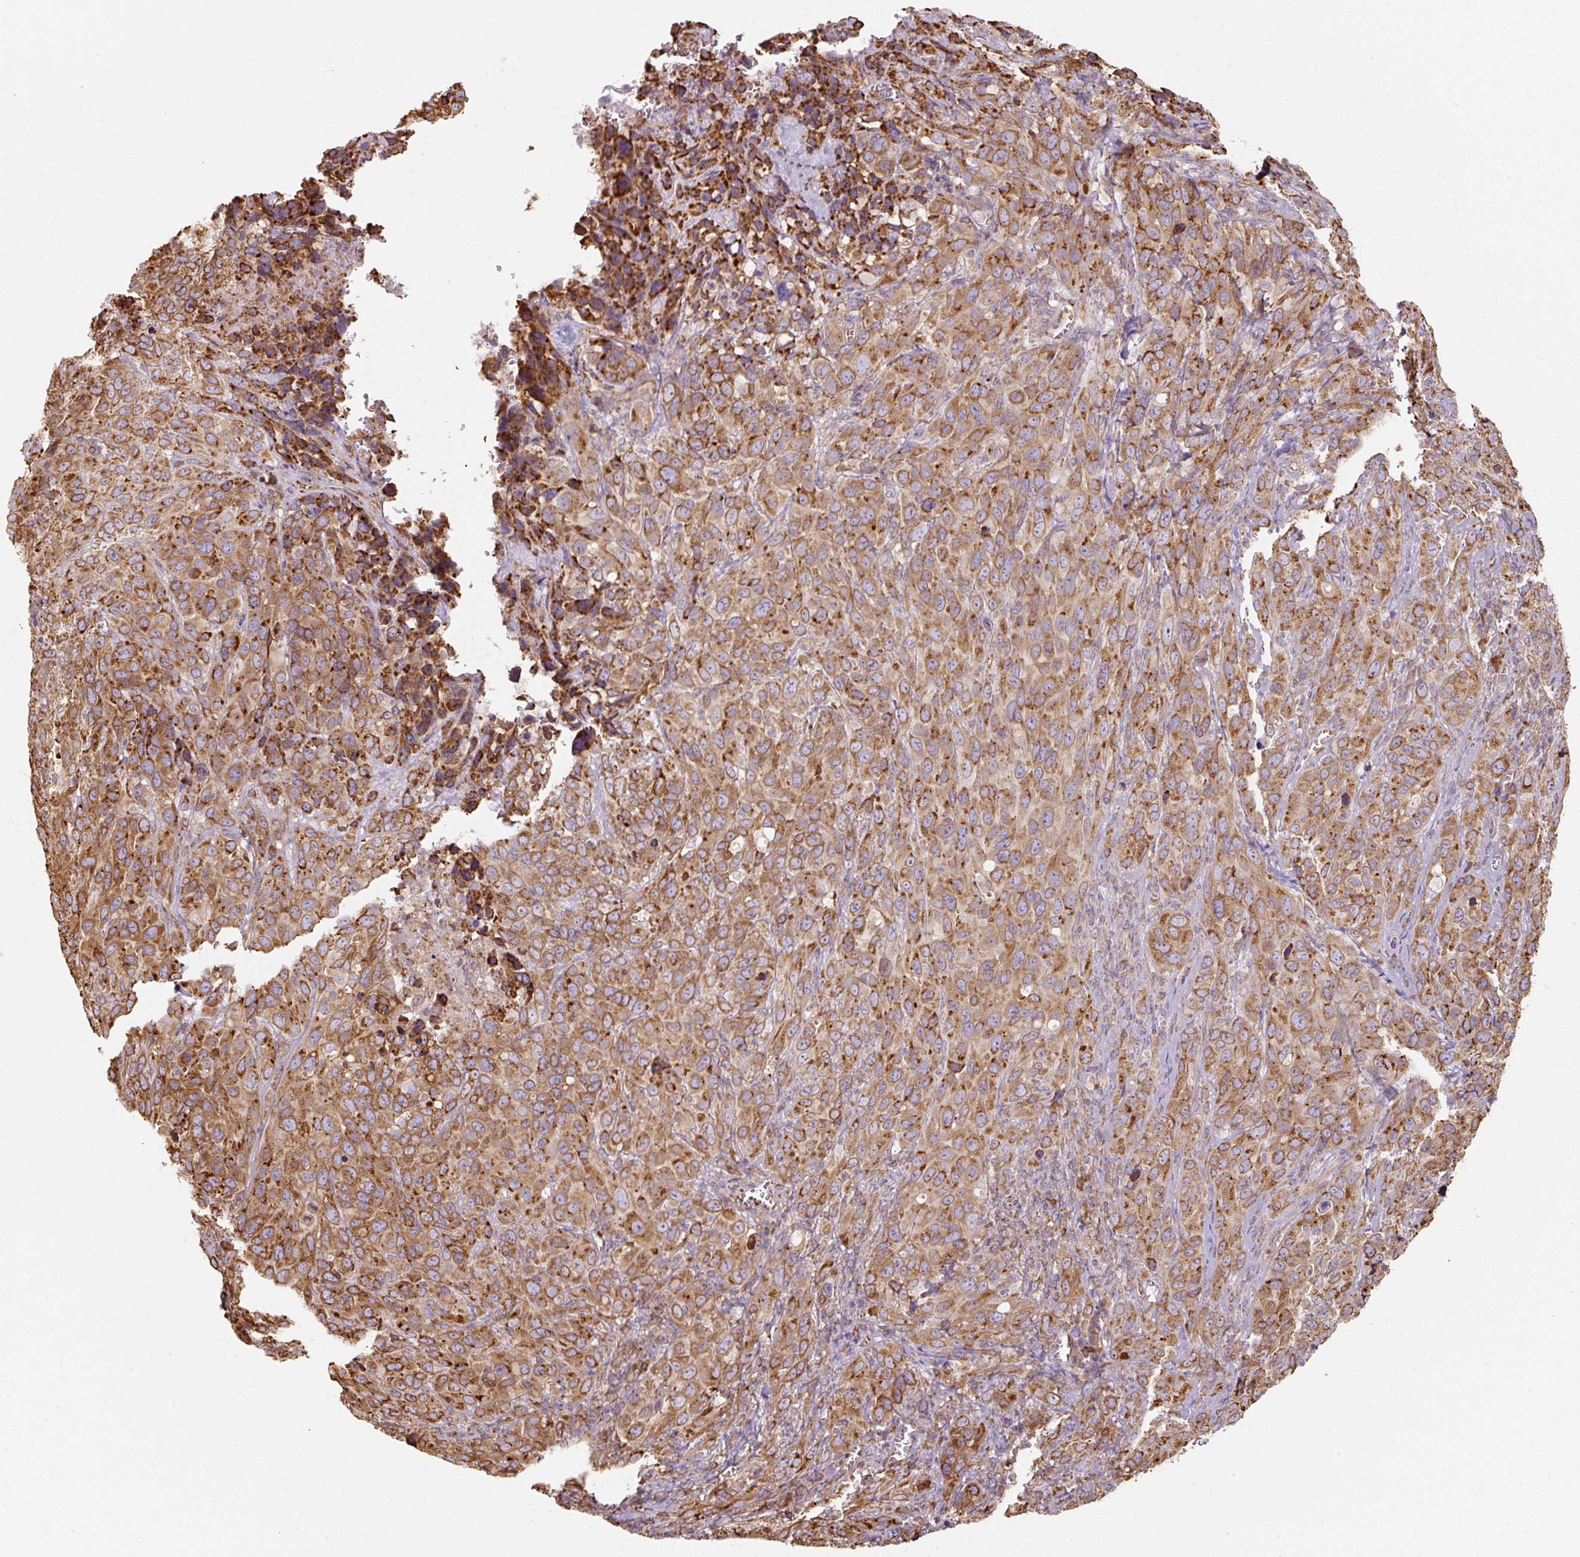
{"staining": {"intensity": "moderate", "quantity": ">75%", "location": "cytoplasmic/membranous"}, "tissue": "cervical cancer", "cell_type": "Tumor cells", "image_type": "cancer", "snomed": [{"axis": "morphology", "description": "Squamous cell carcinoma, NOS"}, {"axis": "topography", "description": "Cervix"}], "caption": "Moderate cytoplasmic/membranous protein positivity is seen in about >75% of tumor cells in cervical cancer. (DAB (3,3'-diaminobenzidine) IHC with brightfield microscopy, high magnification).", "gene": "PRKCSH", "patient": {"sex": "female", "age": 51}}